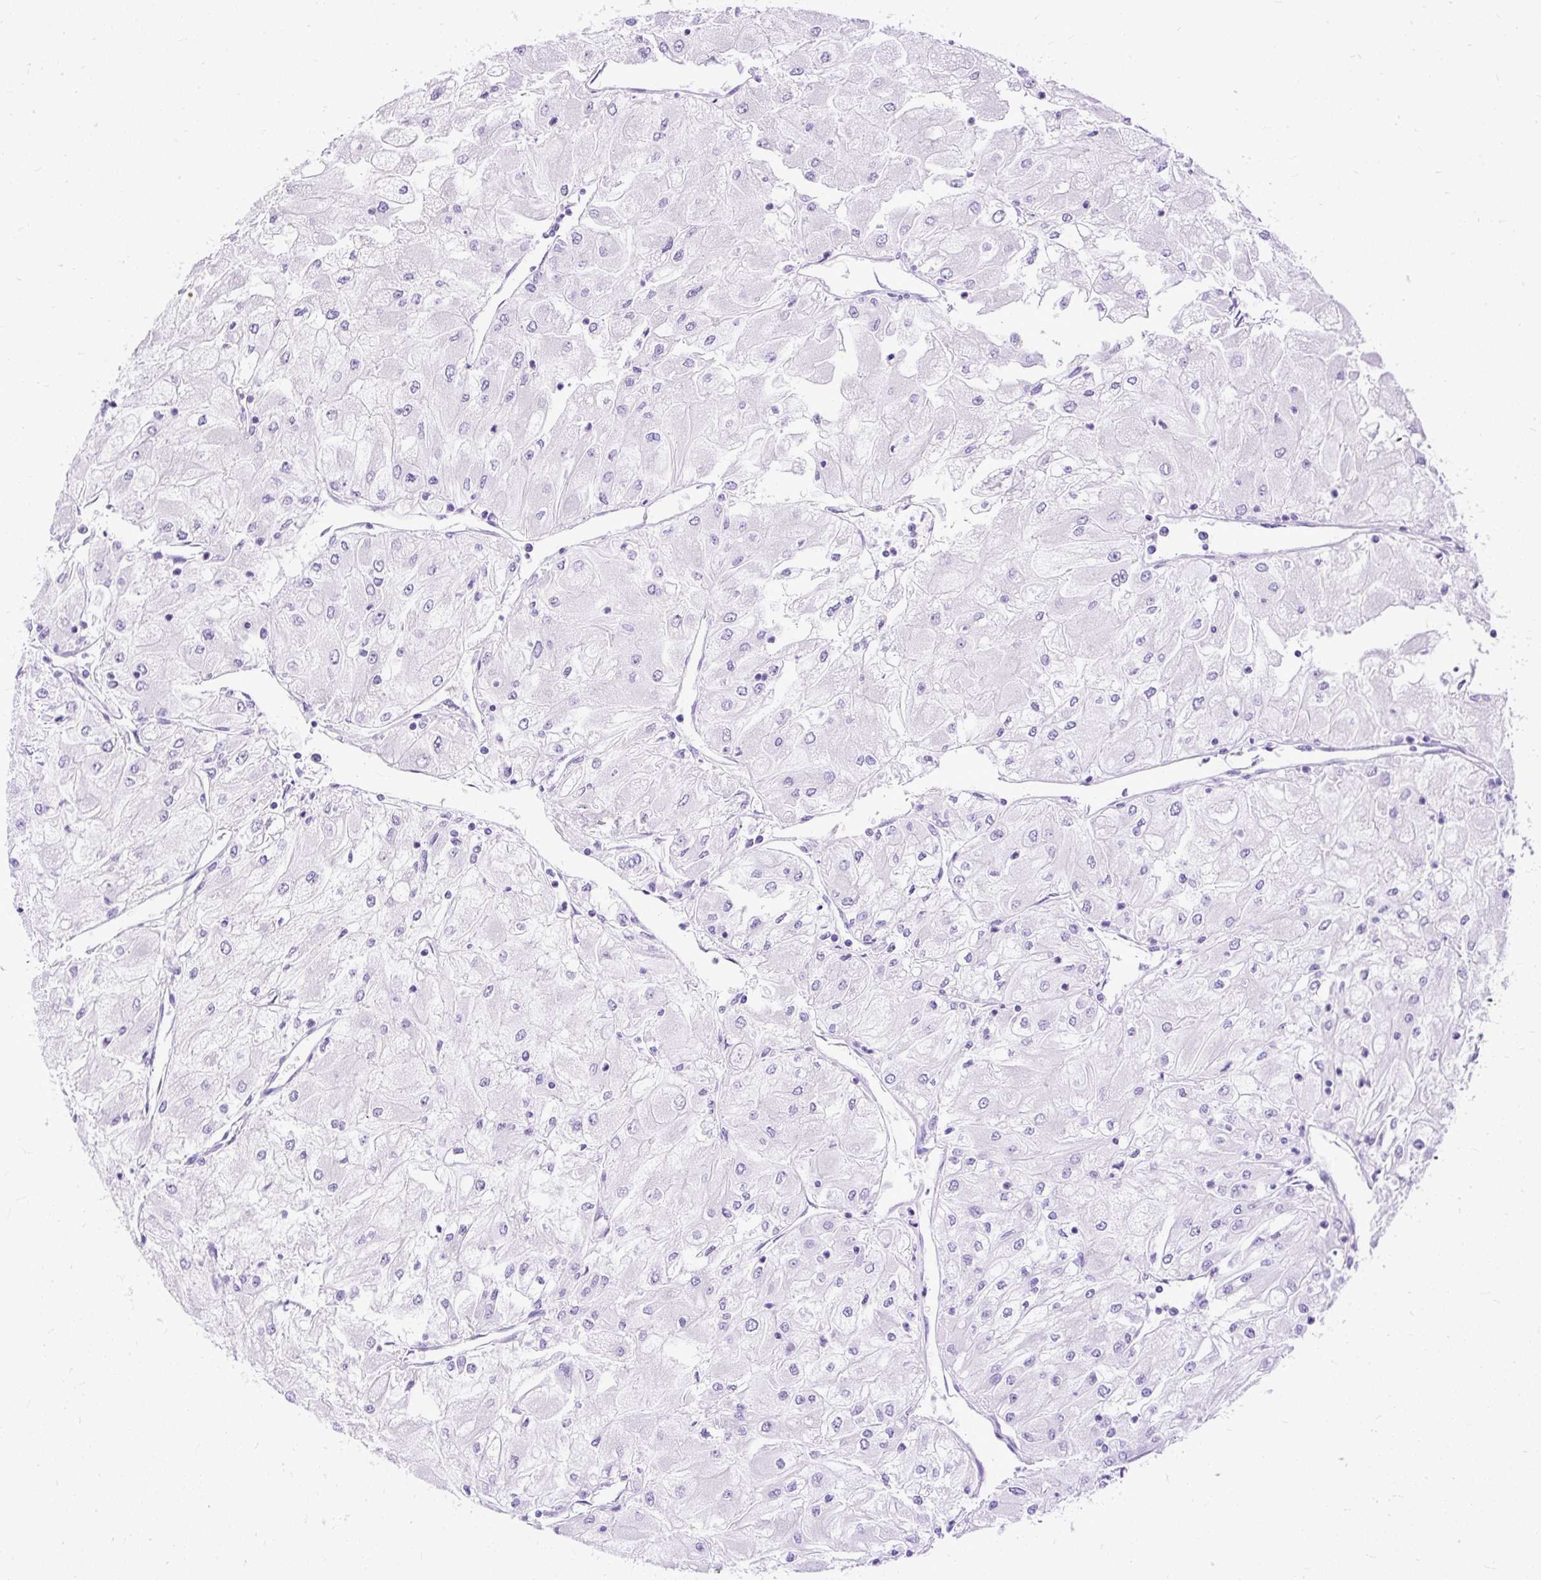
{"staining": {"intensity": "negative", "quantity": "none", "location": "none"}, "tissue": "renal cancer", "cell_type": "Tumor cells", "image_type": "cancer", "snomed": [{"axis": "morphology", "description": "Adenocarcinoma, NOS"}, {"axis": "topography", "description": "Kidney"}], "caption": "This is a micrograph of immunohistochemistry (IHC) staining of renal cancer, which shows no positivity in tumor cells.", "gene": "HEY1", "patient": {"sex": "male", "age": 80}}